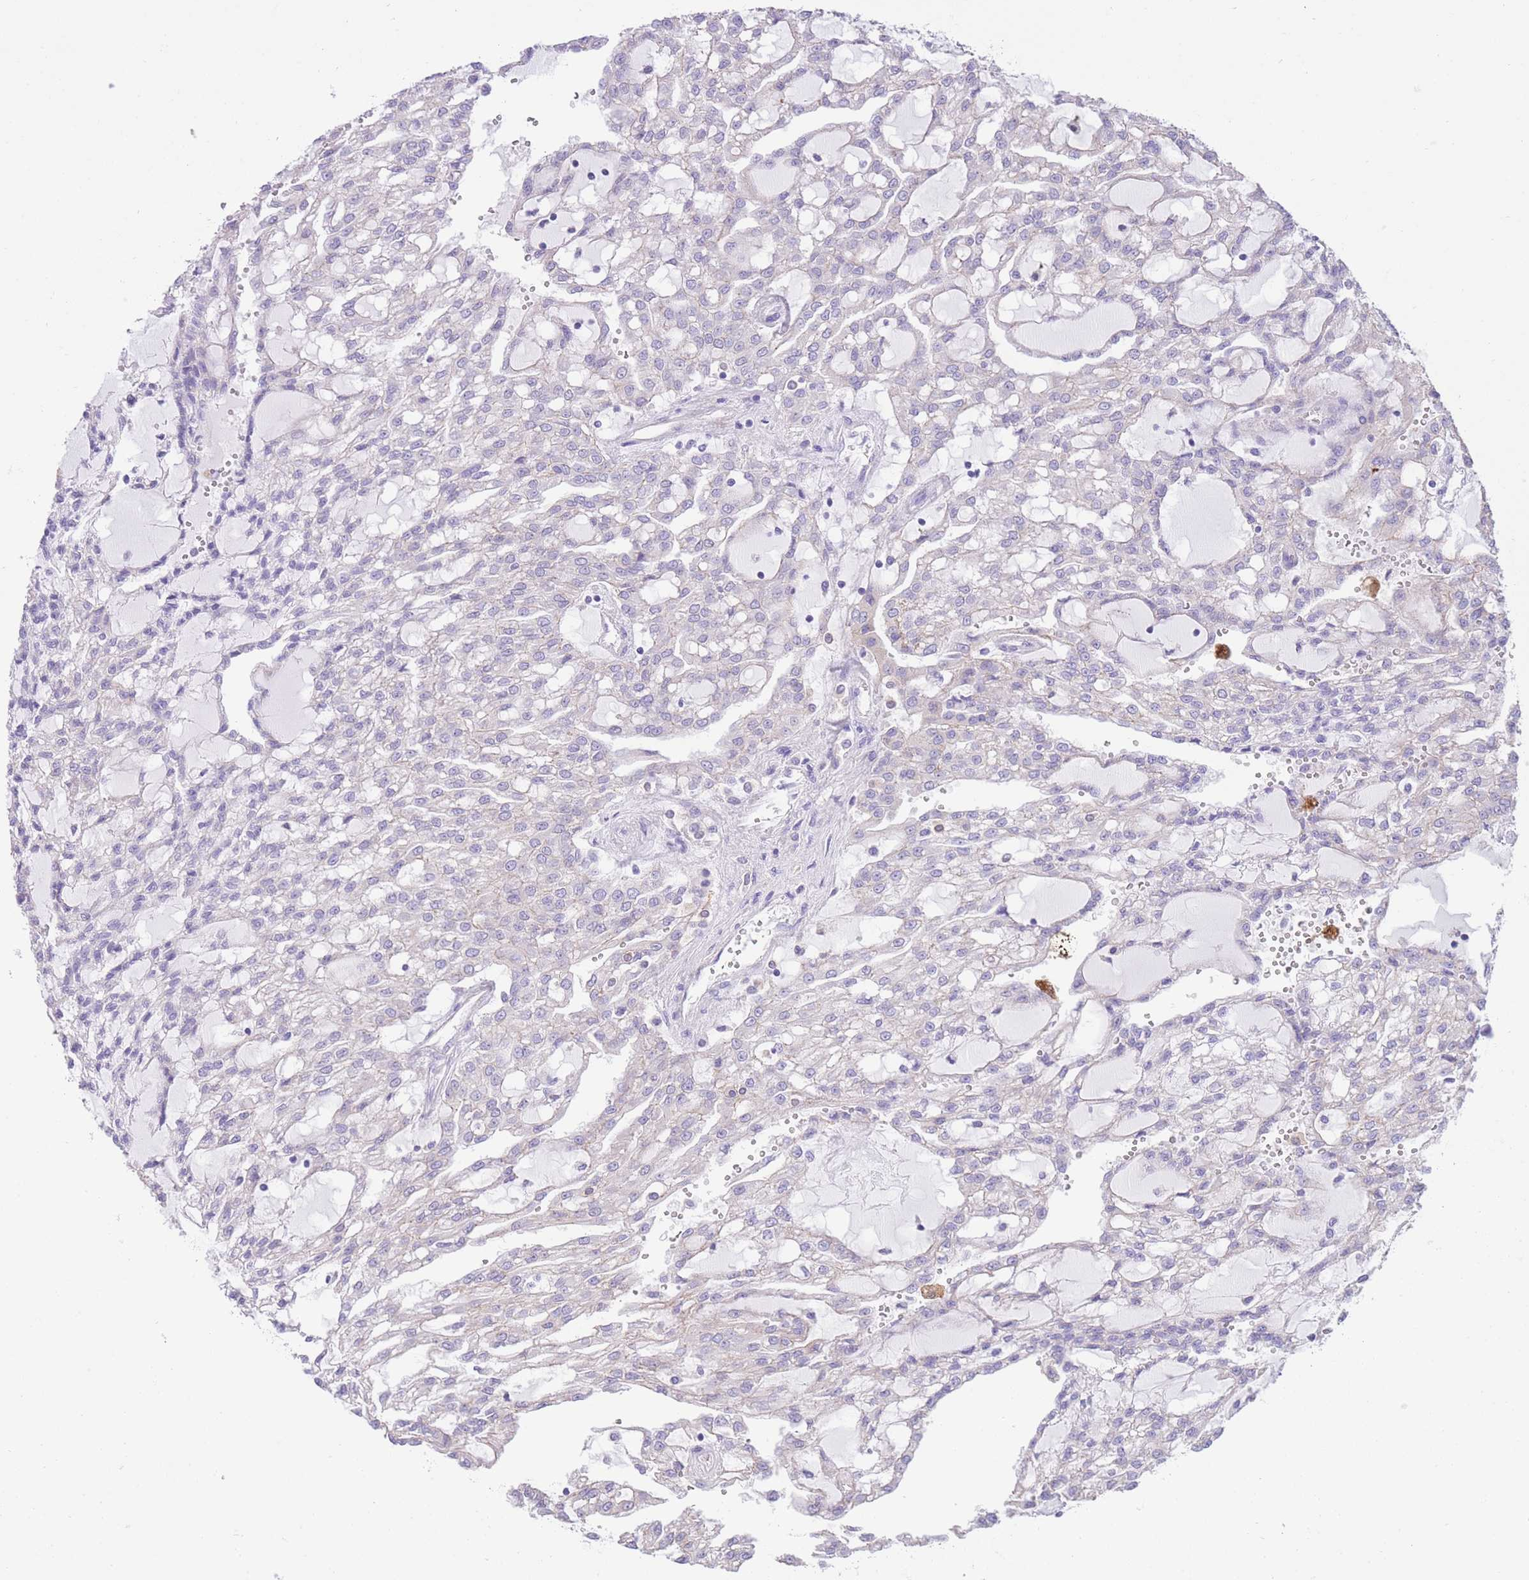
{"staining": {"intensity": "negative", "quantity": "none", "location": "none"}, "tissue": "renal cancer", "cell_type": "Tumor cells", "image_type": "cancer", "snomed": [{"axis": "morphology", "description": "Adenocarcinoma, NOS"}, {"axis": "topography", "description": "Kidney"}], "caption": "Tumor cells are negative for brown protein staining in renal cancer. (DAB immunohistochemistry with hematoxylin counter stain).", "gene": "QTRT1", "patient": {"sex": "male", "age": 63}}